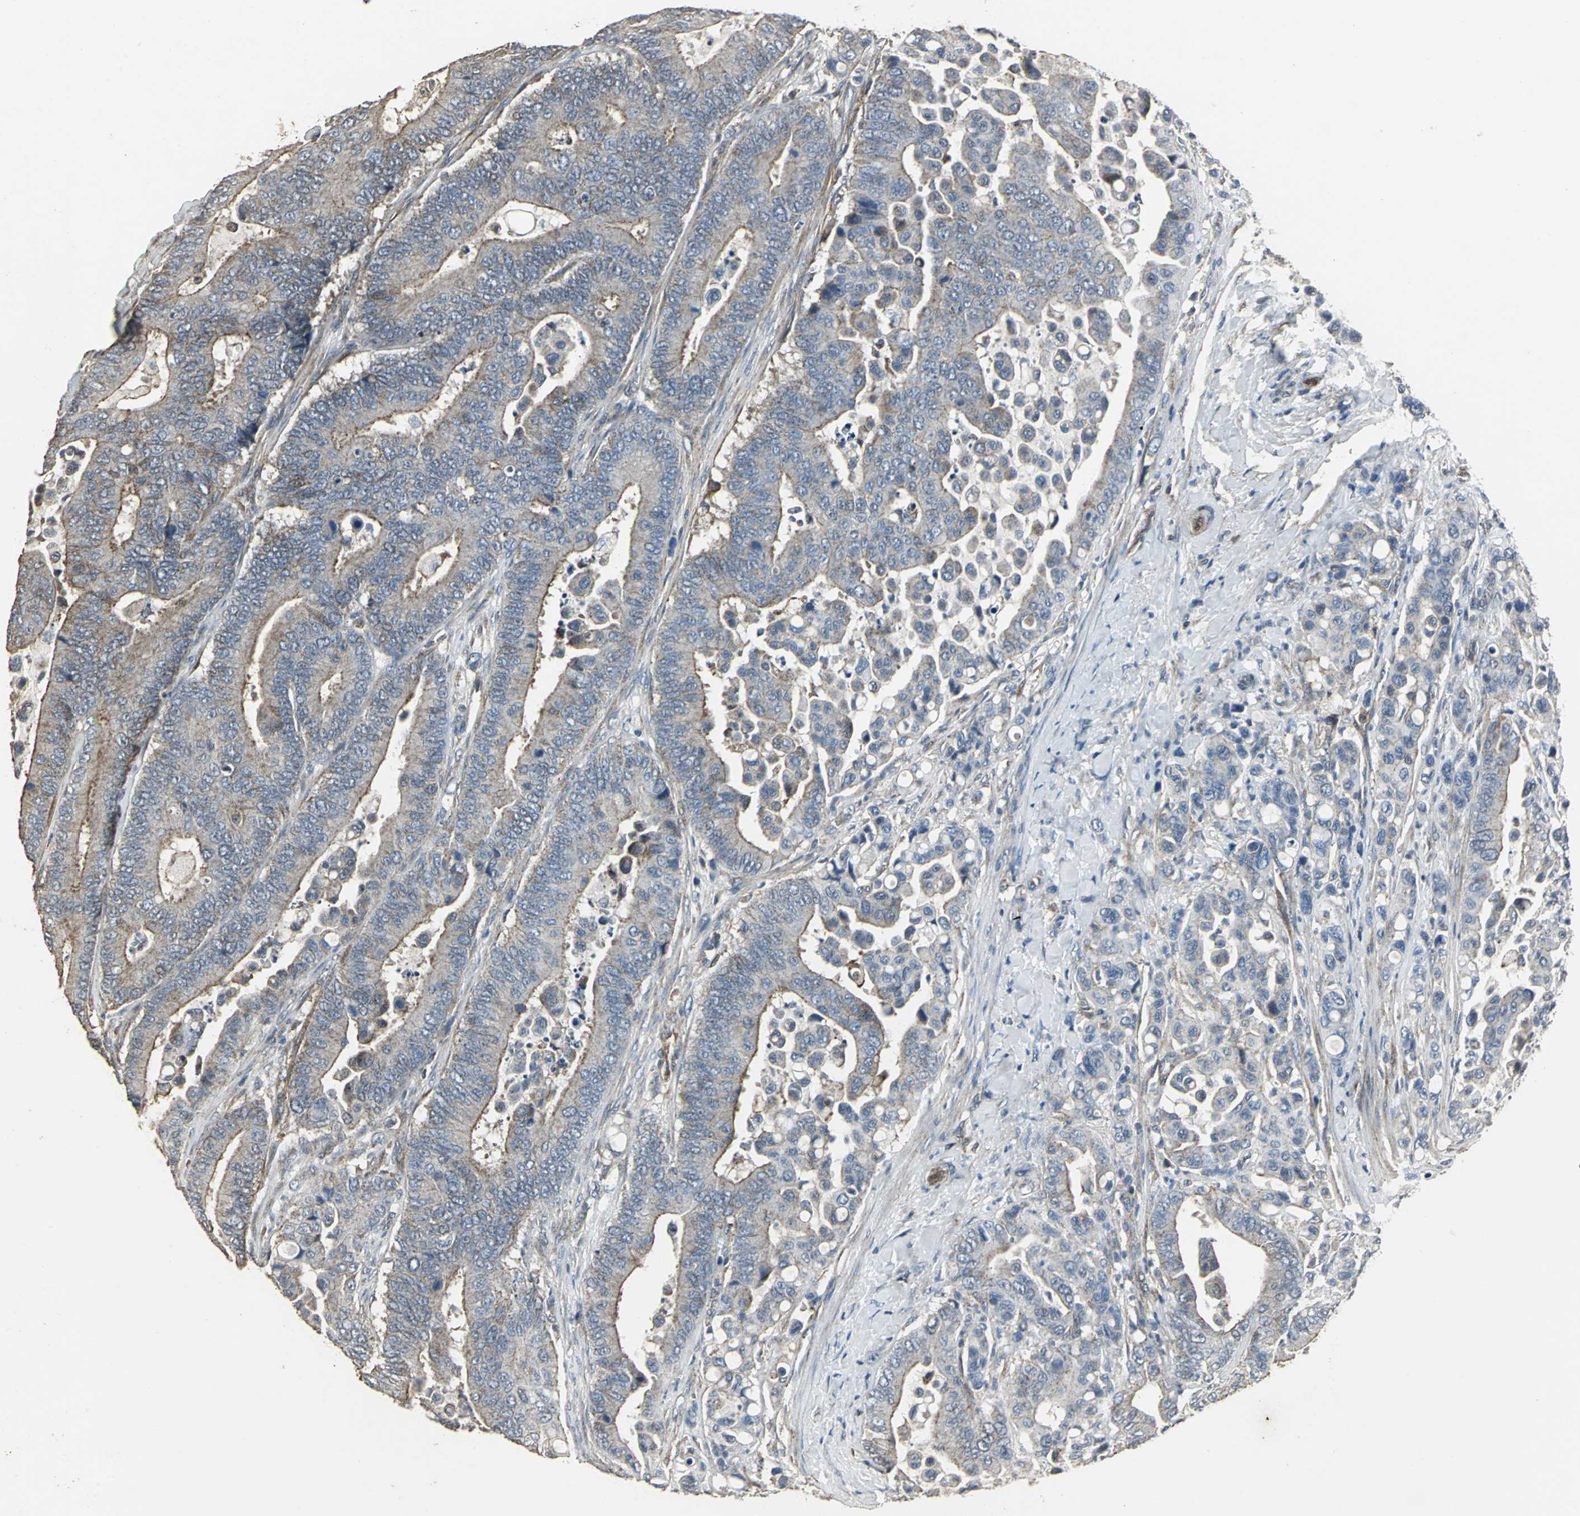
{"staining": {"intensity": "weak", "quantity": "25%-75%", "location": "cytoplasmic/membranous"}, "tissue": "colorectal cancer", "cell_type": "Tumor cells", "image_type": "cancer", "snomed": [{"axis": "morphology", "description": "Normal tissue, NOS"}, {"axis": "morphology", "description": "Adenocarcinoma, NOS"}, {"axis": "topography", "description": "Colon"}], "caption": "Immunohistochemistry of human adenocarcinoma (colorectal) displays low levels of weak cytoplasmic/membranous positivity in about 25%-75% of tumor cells.", "gene": "DNAJB4", "patient": {"sex": "male", "age": 82}}